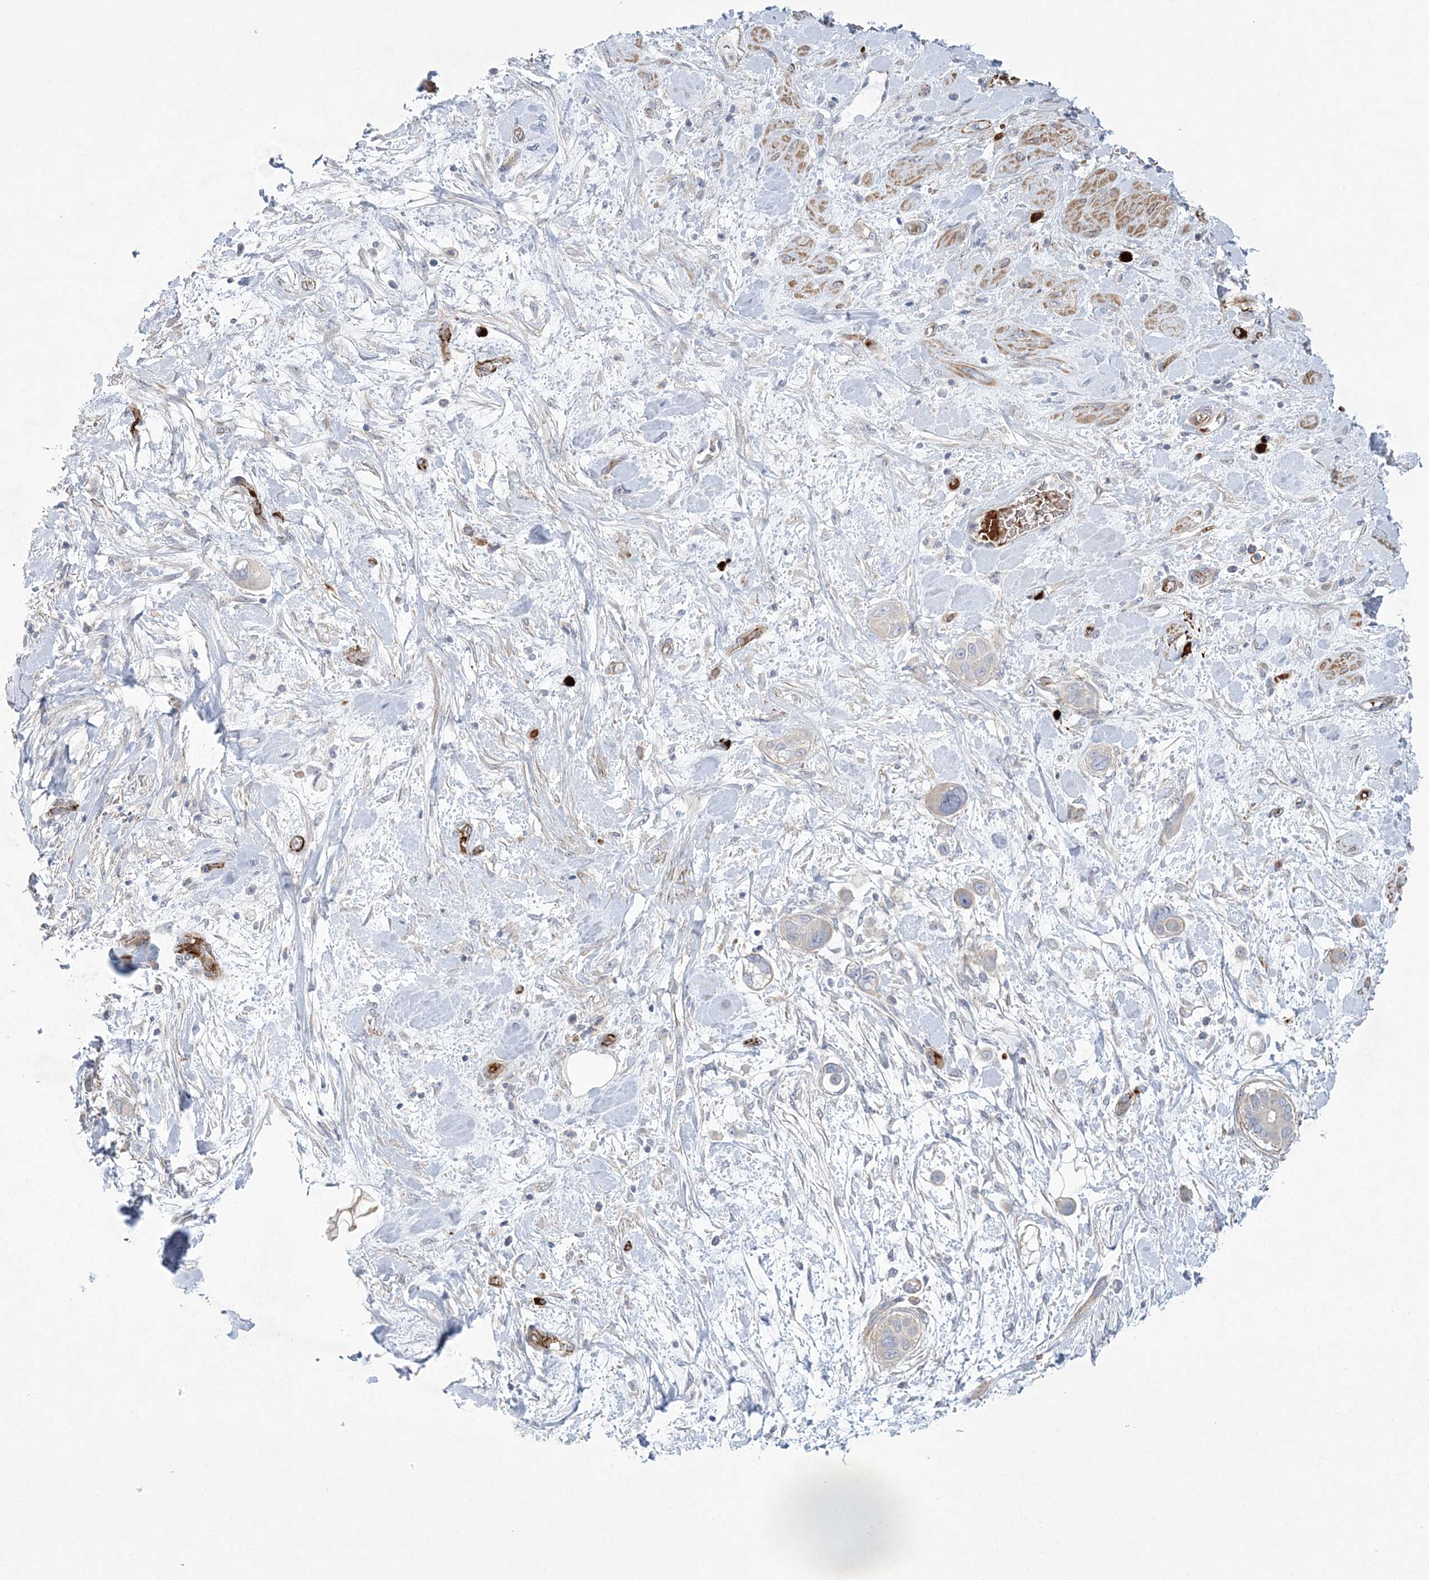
{"staining": {"intensity": "negative", "quantity": "none", "location": "none"}, "tissue": "pancreatic cancer", "cell_type": "Tumor cells", "image_type": "cancer", "snomed": [{"axis": "morphology", "description": "Adenocarcinoma, NOS"}, {"axis": "topography", "description": "Pancreas"}], "caption": "Immunohistochemistry histopathology image of adenocarcinoma (pancreatic) stained for a protein (brown), which displays no staining in tumor cells.", "gene": "CALN1", "patient": {"sex": "male", "age": 68}}